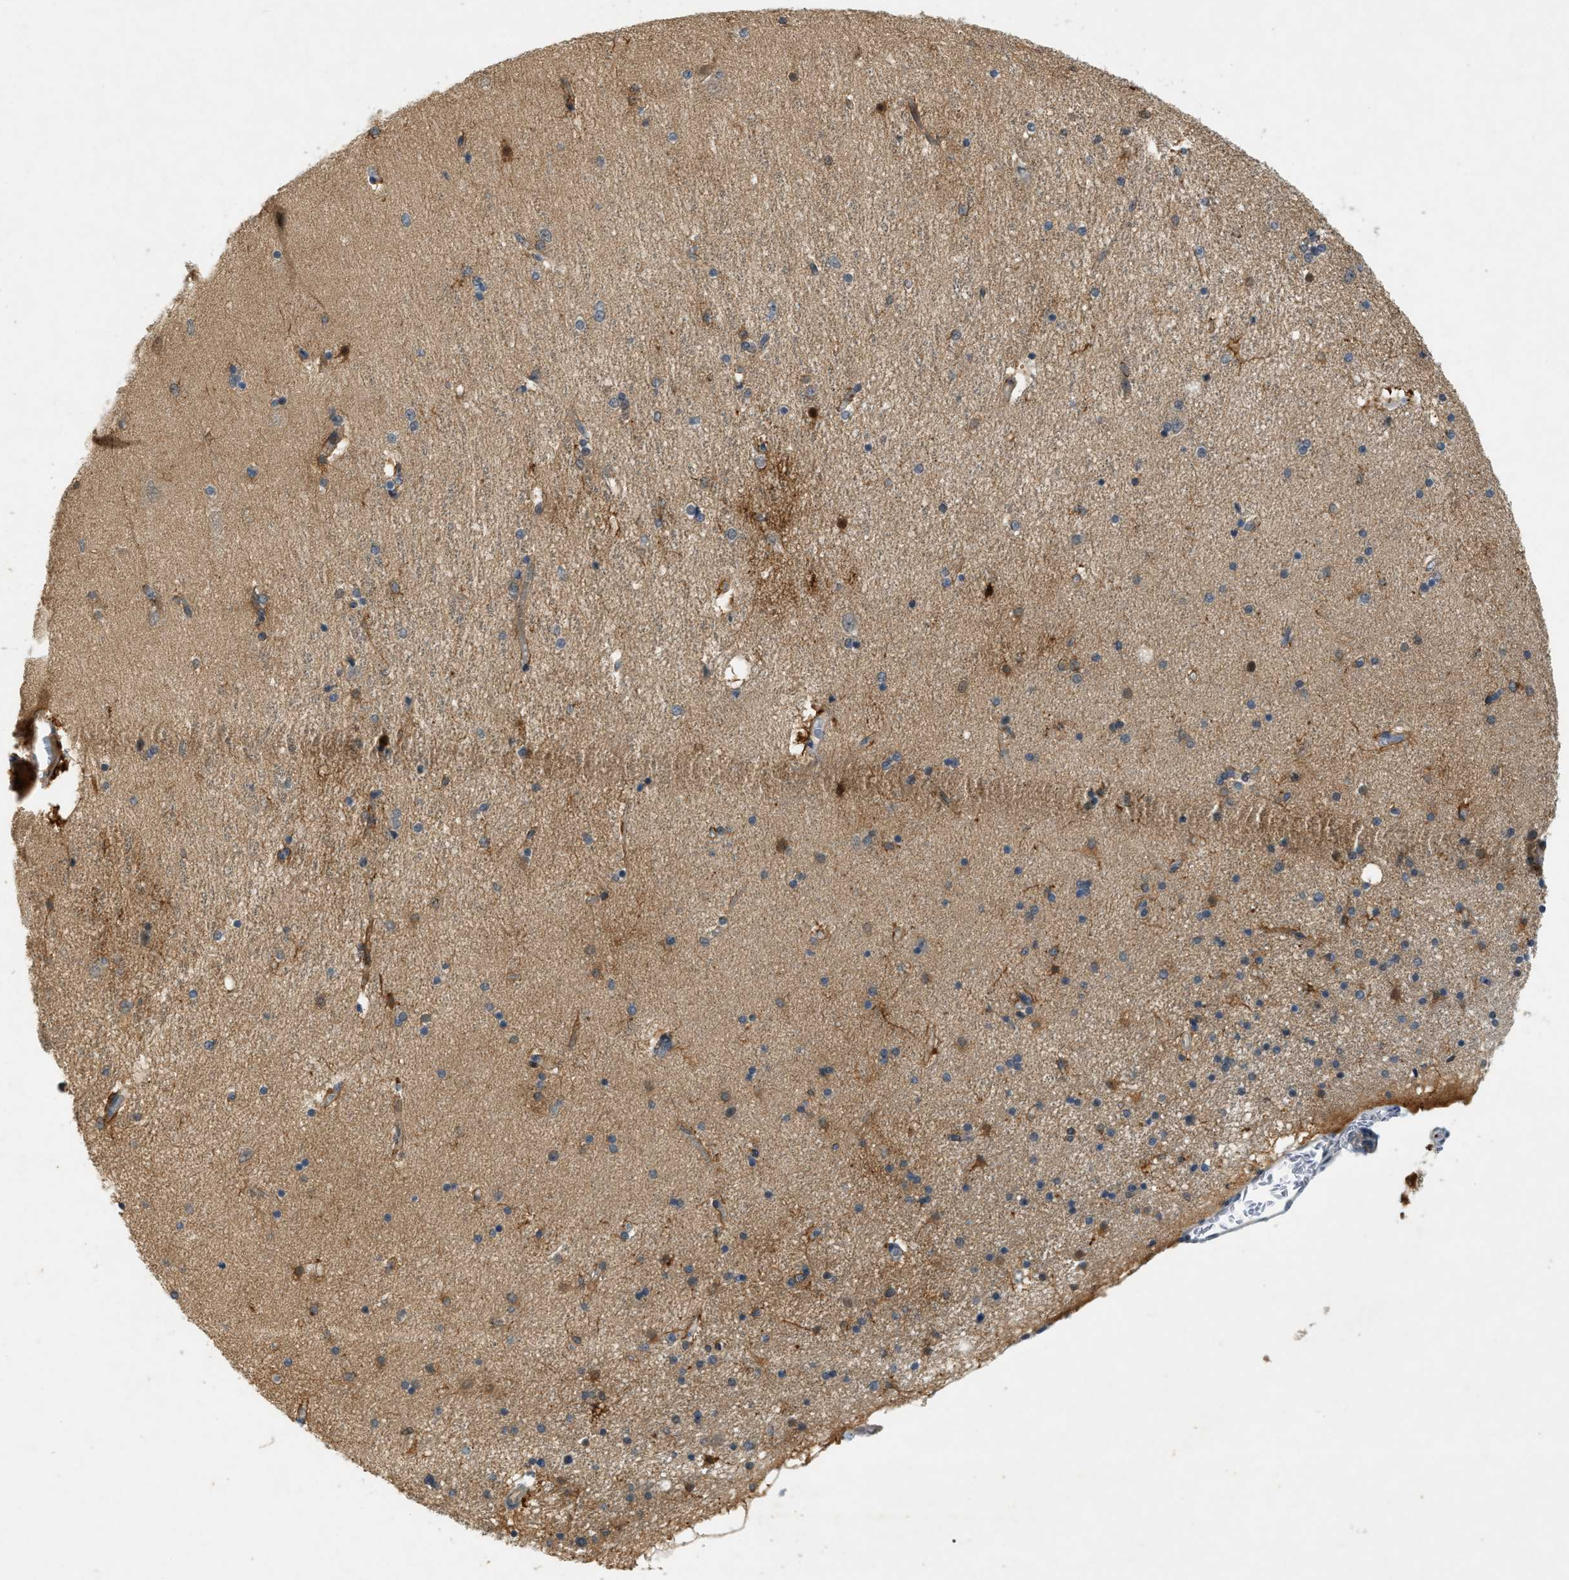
{"staining": {"intensity": "moderate", "quantity": ">75%", "location": "cytoplasmic/membranous"}, "tissue": "hippocampus", "cell_type": "Glial cells", "image_type": "normal", "snomed": [{"axis": "morphology", "description": "Normal tissue, NOS"}, {"axis": "topography", "description": "Hippocampus"}], "caption": "IHC of benign human hippocampus reveals medium levels of moderate cytoplasmic/membranous expression in about >75% of glial cells.", "gene": "PDCL3", "patient": {"sex": "female", "age": 54}}